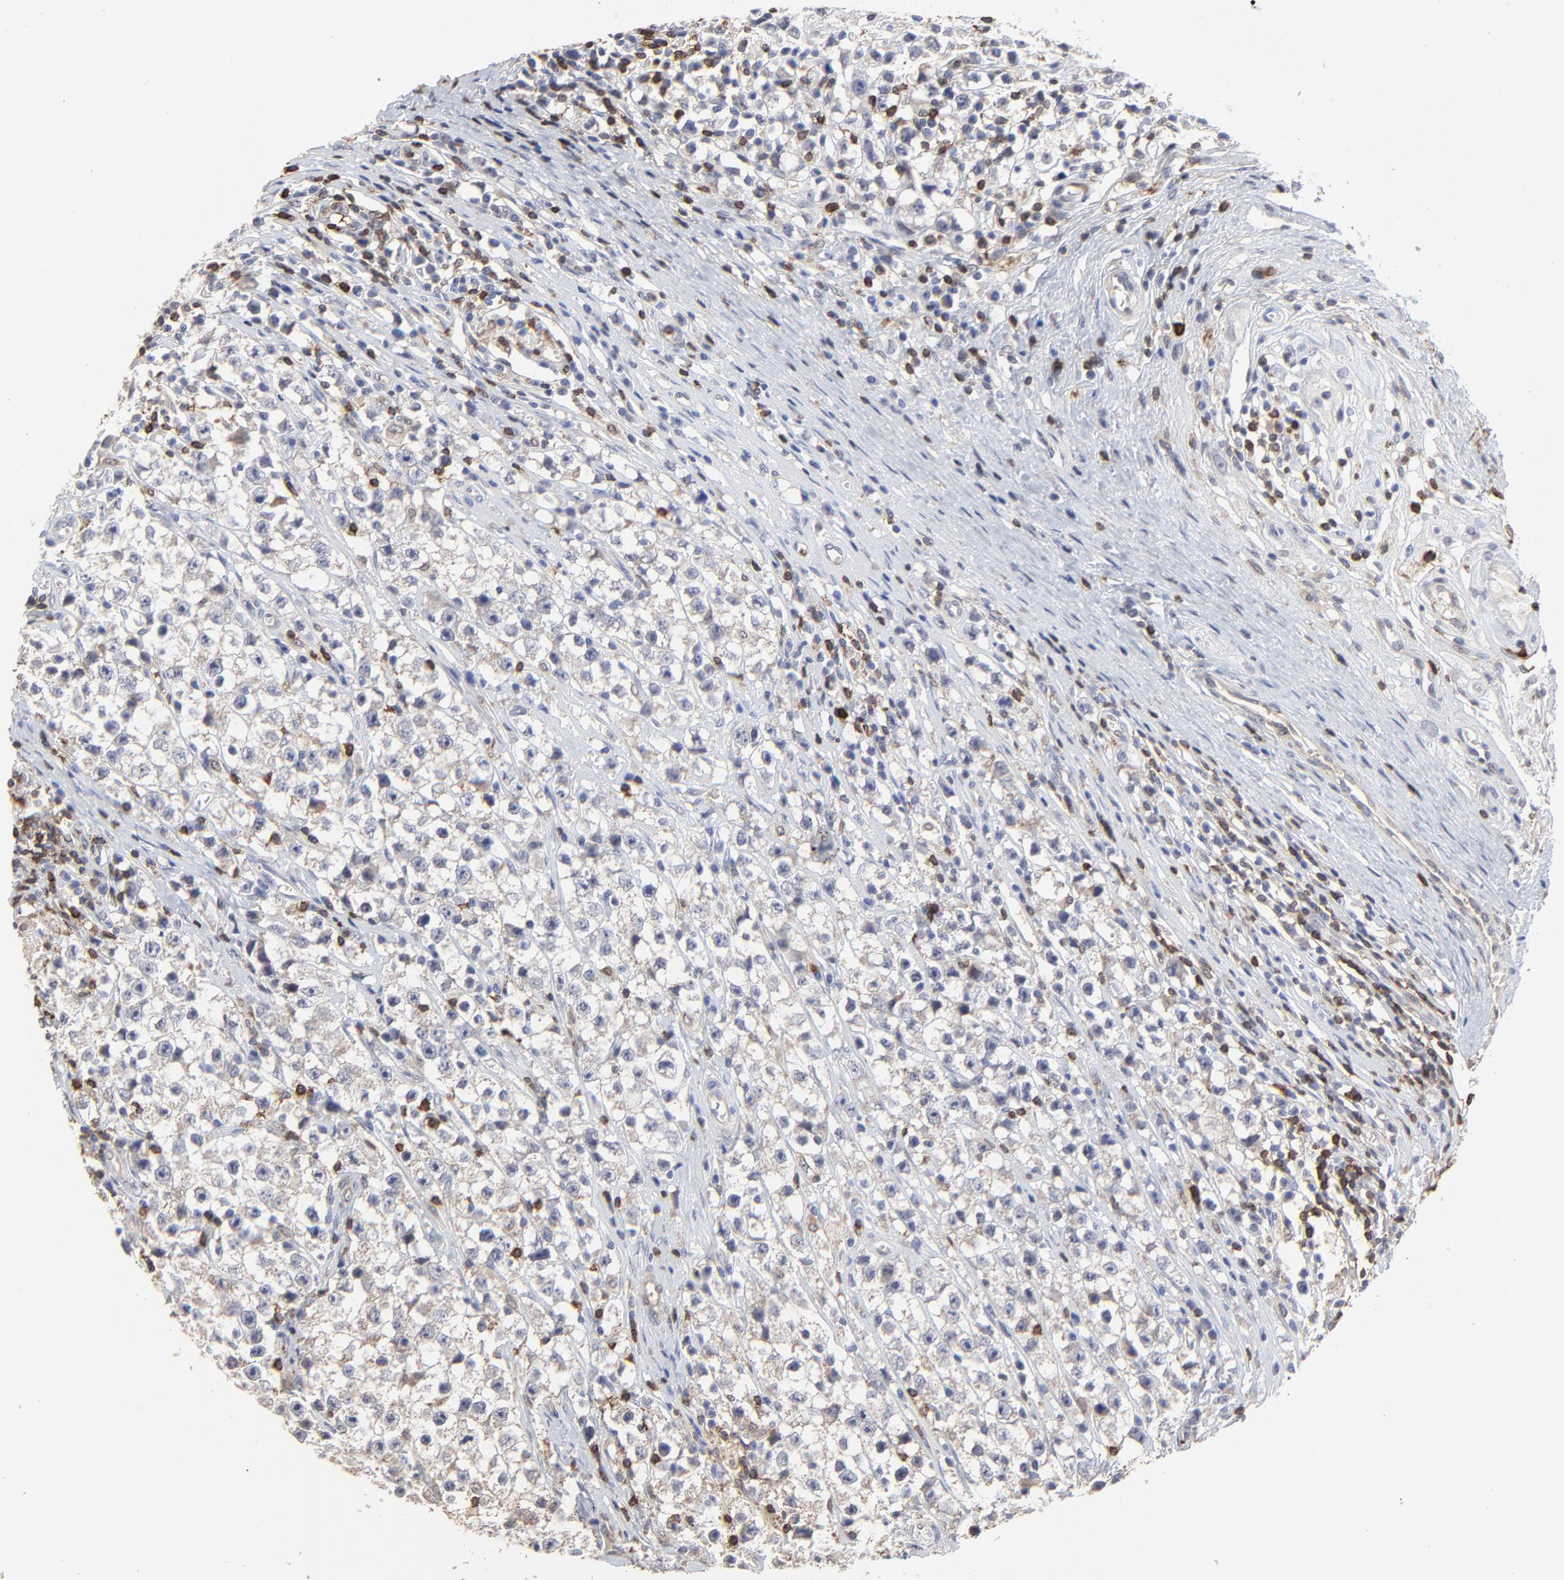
{"staining": {"intensity": "negative", "quantity": "none", "location": "none"}, "tissue": "testis cancer", "cell_type": "Tumor cells", "image_type": "cancer", "snomed": [{"axis": "morphology", "description": "Seminoma, NOS"}, {"axis": "topography", "description": "Testis"}], "caption": "The photomicrograph shows no staining of tumor cells in testis seminoma.", "gene": "SLC6A14", "patient": {"sex": "male", "age": 35}}